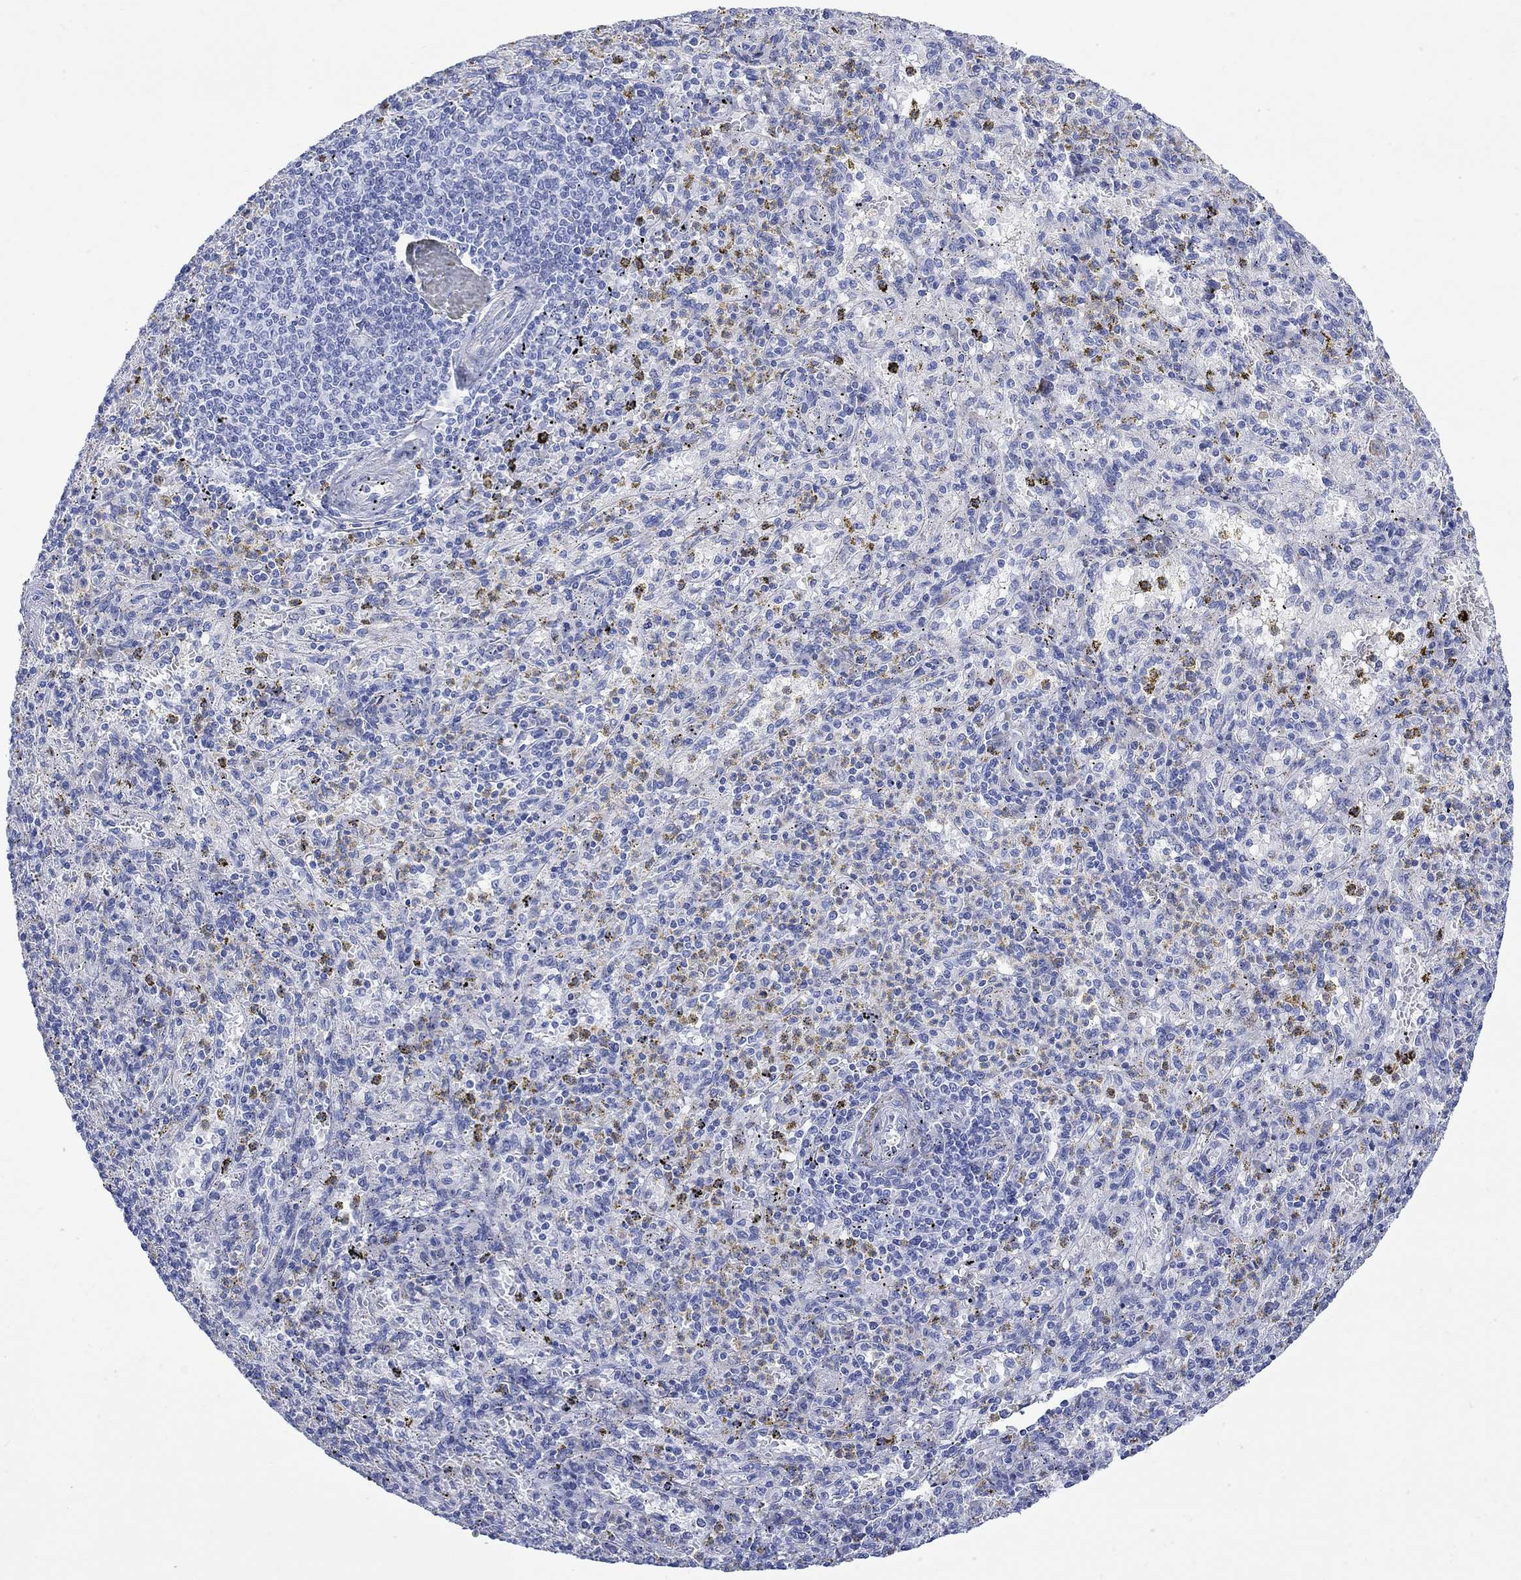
{"staining": {"intensity": "negative", "quantity": "none", "location": "none"}, "tissue": "spleen", "cell_type": "Cells in red pulp", "image_type": "normal", "snomed": [{"axis": "morphology", "description": "Normal tissue, NOS"}, {"axis": "topography", "description": "Spleen"}], "caption": "This micrograph is of benign spleen stained with IHC to label a protein in brown with the nuclei are counter-stained blue. There is no positivity in cells in red pulp.", "gene": "MYL1", "patient": {"sex": "male", "age": 60}}